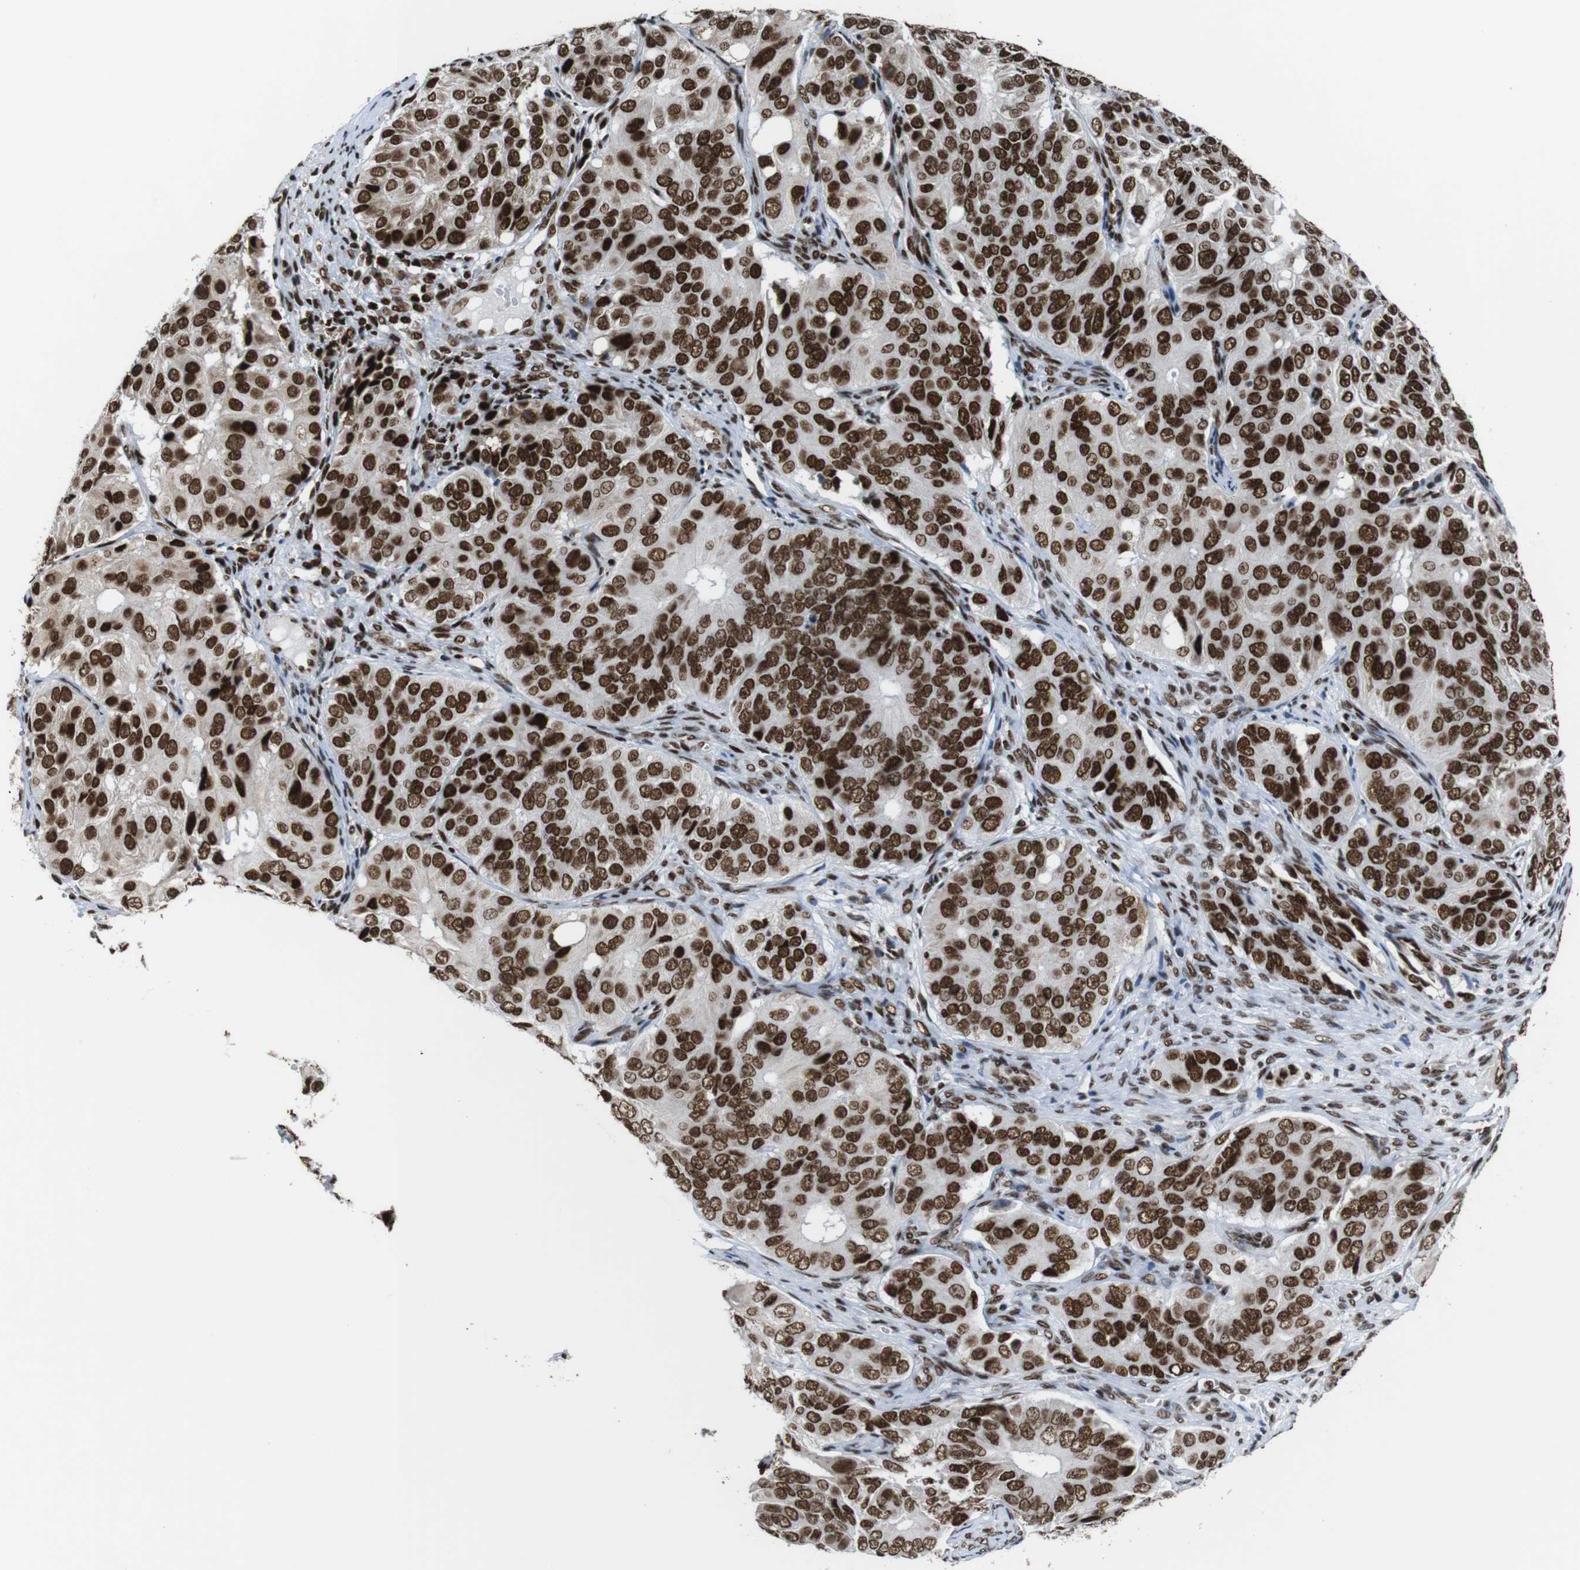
{"staining": {"intensity": "strong", "quantity": ">75%", "location": "nuclear"}, "tissue": "ovarian cancer", "cell_type": "Tumor cells", "image_type": "cancer", "snomed": [{"axis": "morphology", "description": "Carcinoma, endometroid"}, {"axis": "topography", "description": "Ovary"}], "caption": "Protein expression analysis of human ovarian cancer reveals strong nuclear staining in about >75% of tumor cells.", "gene": "ROMO1", "patient": {"sex": "female", "age": 51}}